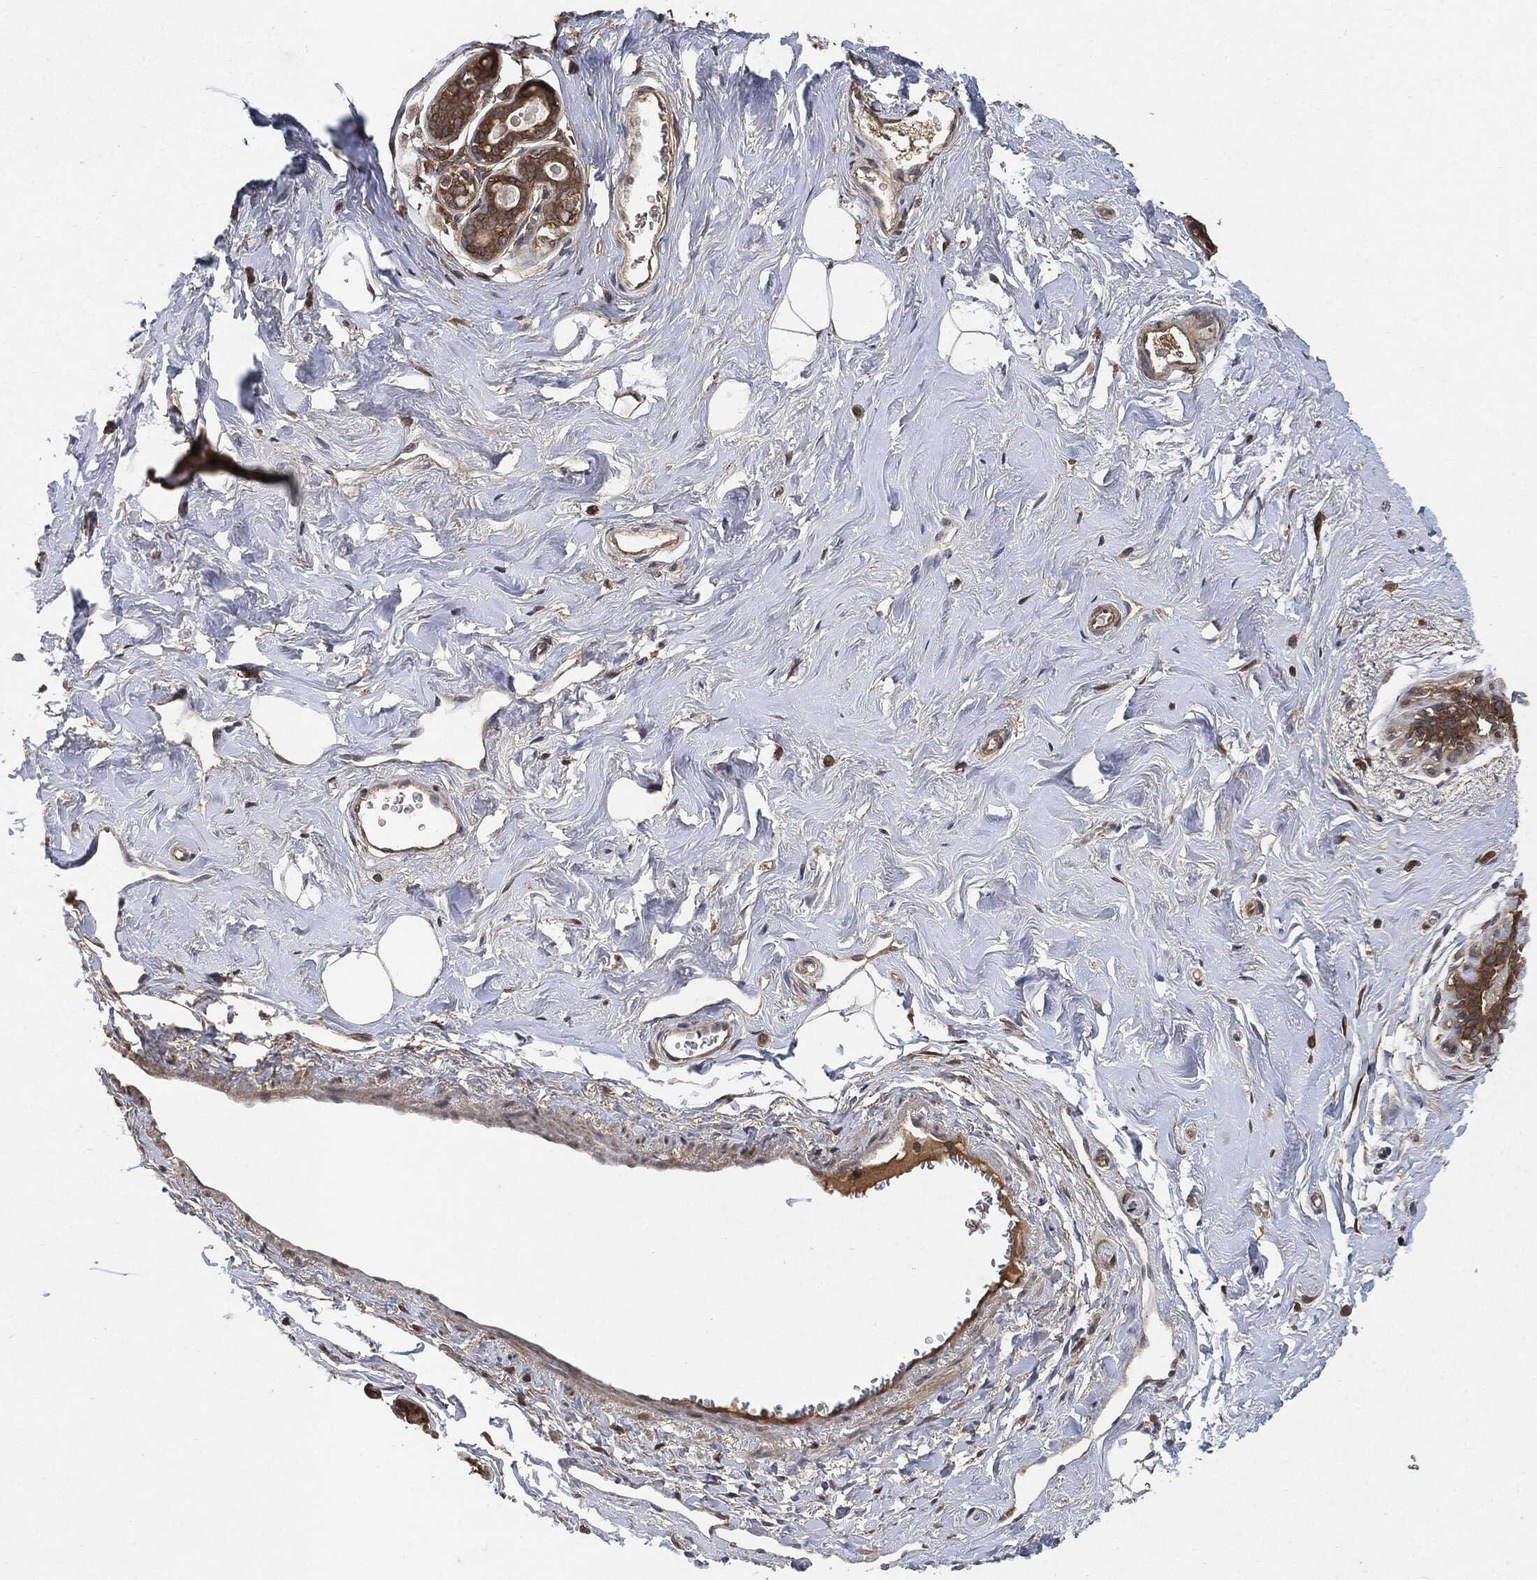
{"staining": {"intensity": "negative", "quantity": "none", "location": "none"}, "tissue": "breast", "cell_type": "Adipocytes", "image_type": "normal", "snomed": [{"axis": "morphology", "description": "Normal tissue, NOS"}, {"axis": "topography", "description": "Skin"}, {"axis": "topography", "description": "Breast"}], "caption": "A high-resolution image shows immunohistochemistry (IHC) staining of benign breast, which displays no significant expression in adipocytes. The staining was performed using DAB (3,3'-diaminobenzidine) to visualize the protein expression in brown, while the nuclei were stained in blue with hematoxylin (Magnification: 20x).", "gene": "BRAF", "patient": {"sex": "female", "age": 43}}